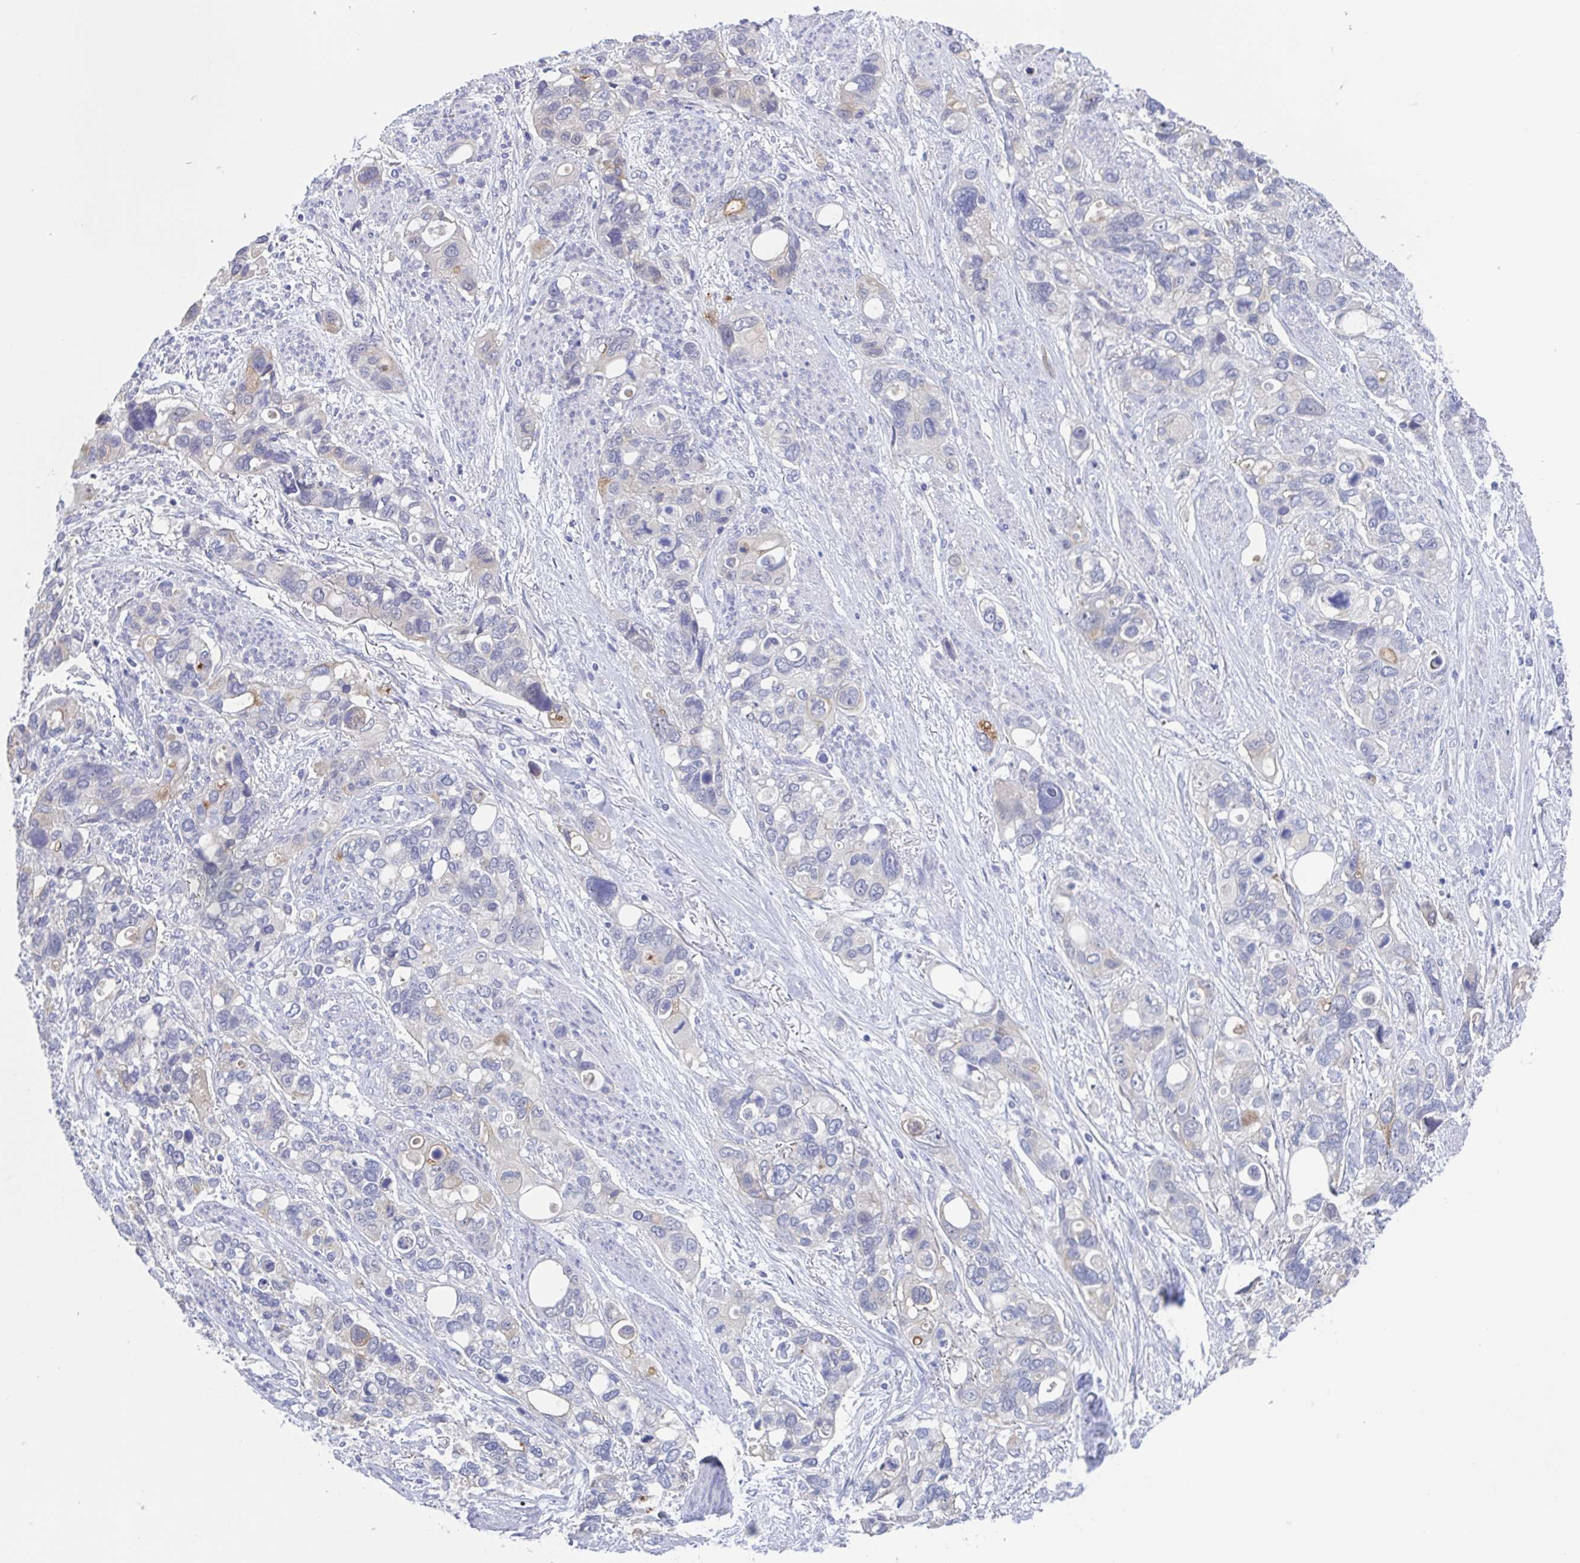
{"staining": {"intensity": "negative", "quantity": "none", "location": "none"}, "tissue": "stomach cancer", "cell_type": "Tumor cells", "image_type": "cancer", "snomed": [{"axis": "morphology", "description": "Adenocarcinoma, NOS"}, {"axis": "topography", "description": "Stomach, upper"}], "caption": "A photomicrograph of human stomach cancer (adenocarcinoma) is negative for staining in tumor cells.", "gene": "TEX12", "patient": {"sex": "female", "age": 81}}